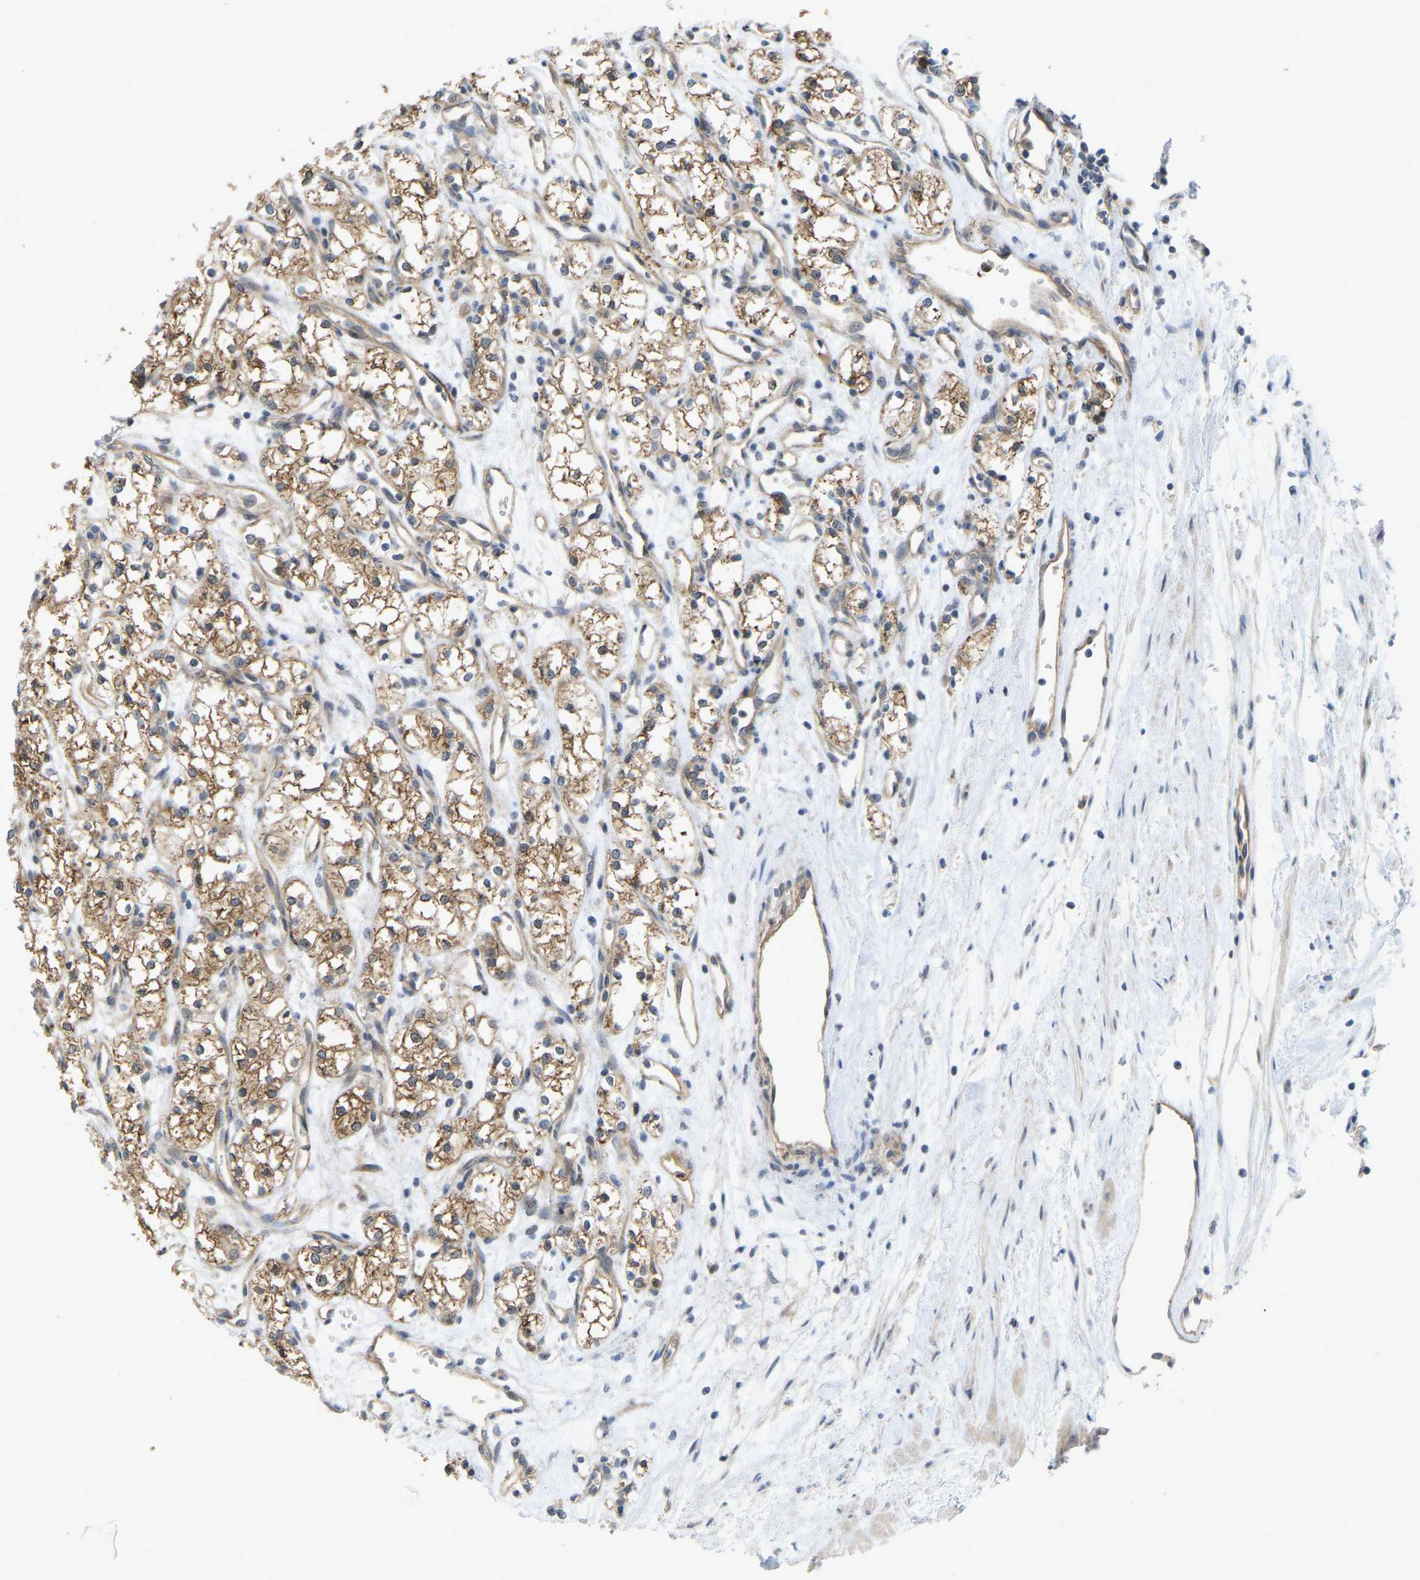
{"staining": {"intensity": "moderate", "quantity": ">75%", "location": "cytoplasmic/membranous"}, "tissue": "renal cancer", "cell_type": "Tumor cells", "image_type": "cancer", "snomed": [{"axis": "morphology", "description": "Adenocarcinoma, NOS"}, {"axis": "topography", "description": "Kidney"}], "caption": "Renal cancer (adenocarcinoma) was stained to show a protein in brown. There is medium levels of moderate cytoplasmic/membranous positivity in approximately >75% of tumor cells.", "gene": "SERPINB5", "patient": {"sex": "male", "age": 59}}